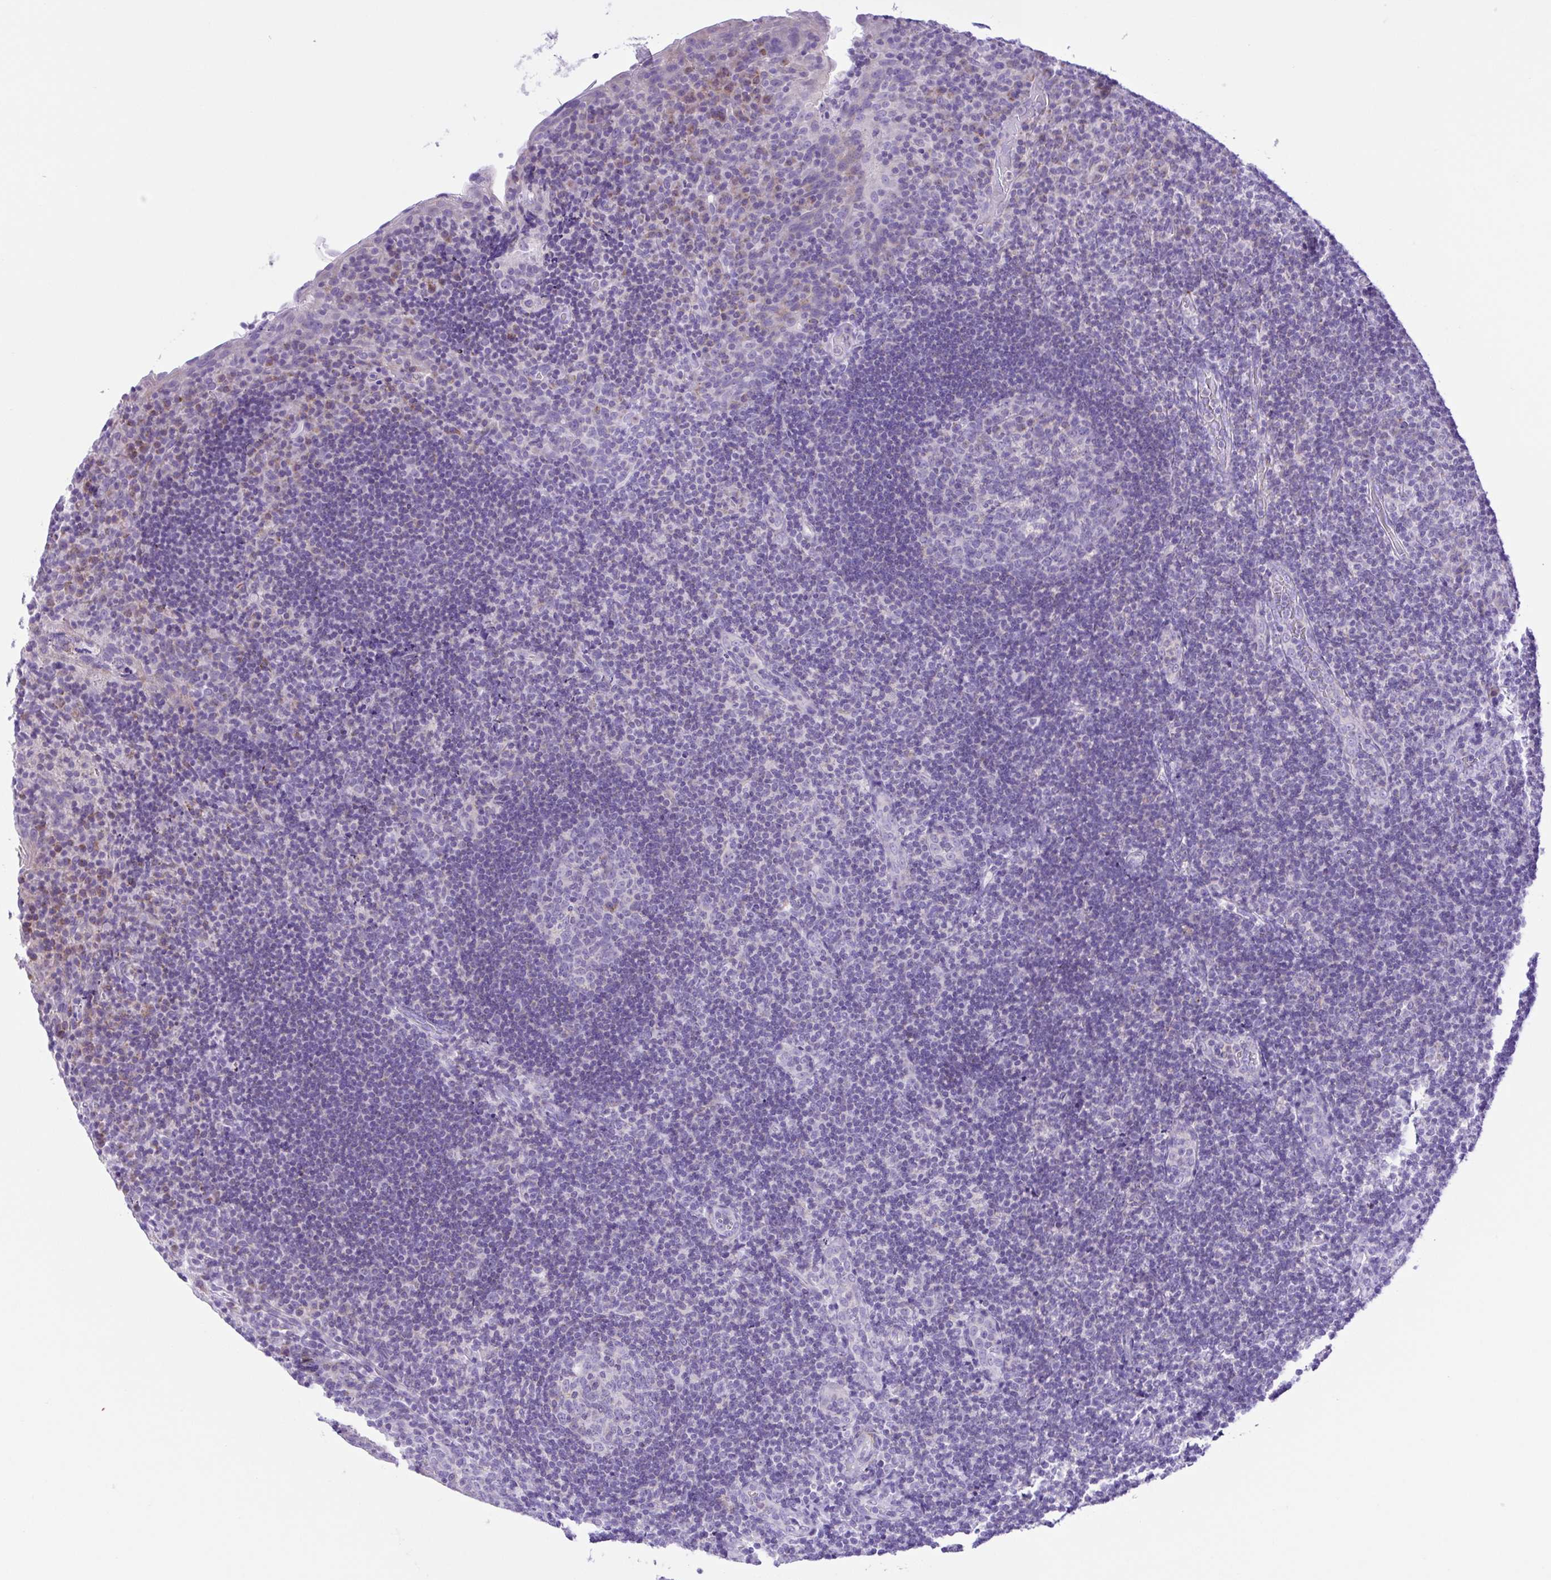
{"staining": {"intensity": "negative", "quantity": "none", "location": "none"}, "tissue": "tonsil", "cell_type": "Germinal center cells", "image_type": "normal", "snomed": [{"axis": "morphology", "description": "Normal tissue, NOS"}, {"axis": "topography", "description": "Tonsil"}], "caption": "IHC image of benign tonsil: tonsil stained with DAB shows no significant protein positivity in germinal center cells.", "gene": "SYT1", "patient": {"sex": "male", "age": 17}}